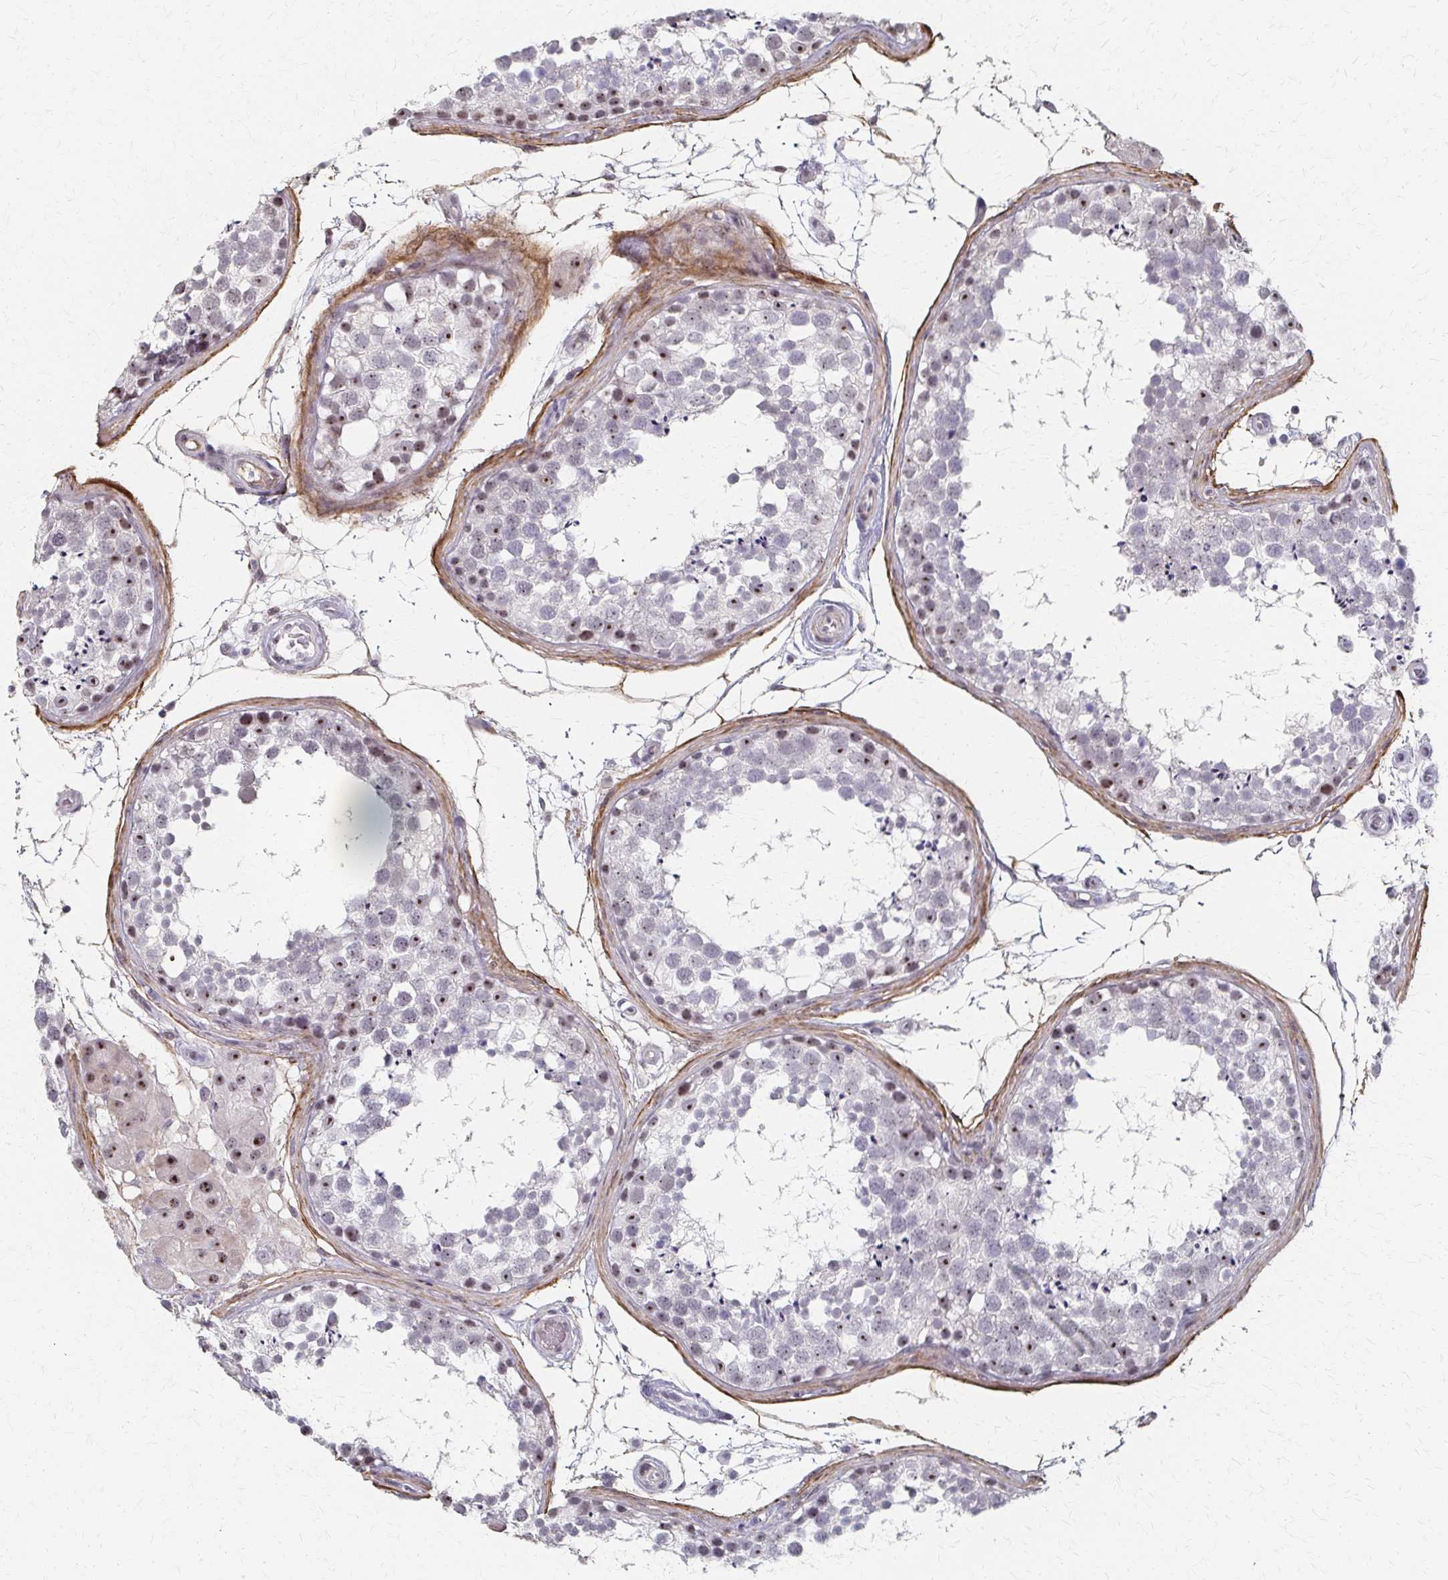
{"staining": {"intensity": "weak", "quantity": "<25%", "location": "nuclear"}, "tissue": "testis", "cell_type": "Cells in seminiferous ducts", "image_type": "normal", "snomed": [{"axis": "morphology", "description": "Normal tissue, NOS"}, {"axis": "morphology", "description": "Seminoma, NOS"}, {"axis": "topography", "description": "Testis"}], "caption": "Cells in seminiferous ducts are negative for brown protein staining in unremarkable testis. (Immunohistochemistry, brightfield microscopy, high magnification).", "gene": "PES1", "patient": {"sex": "male", "age": 65}}